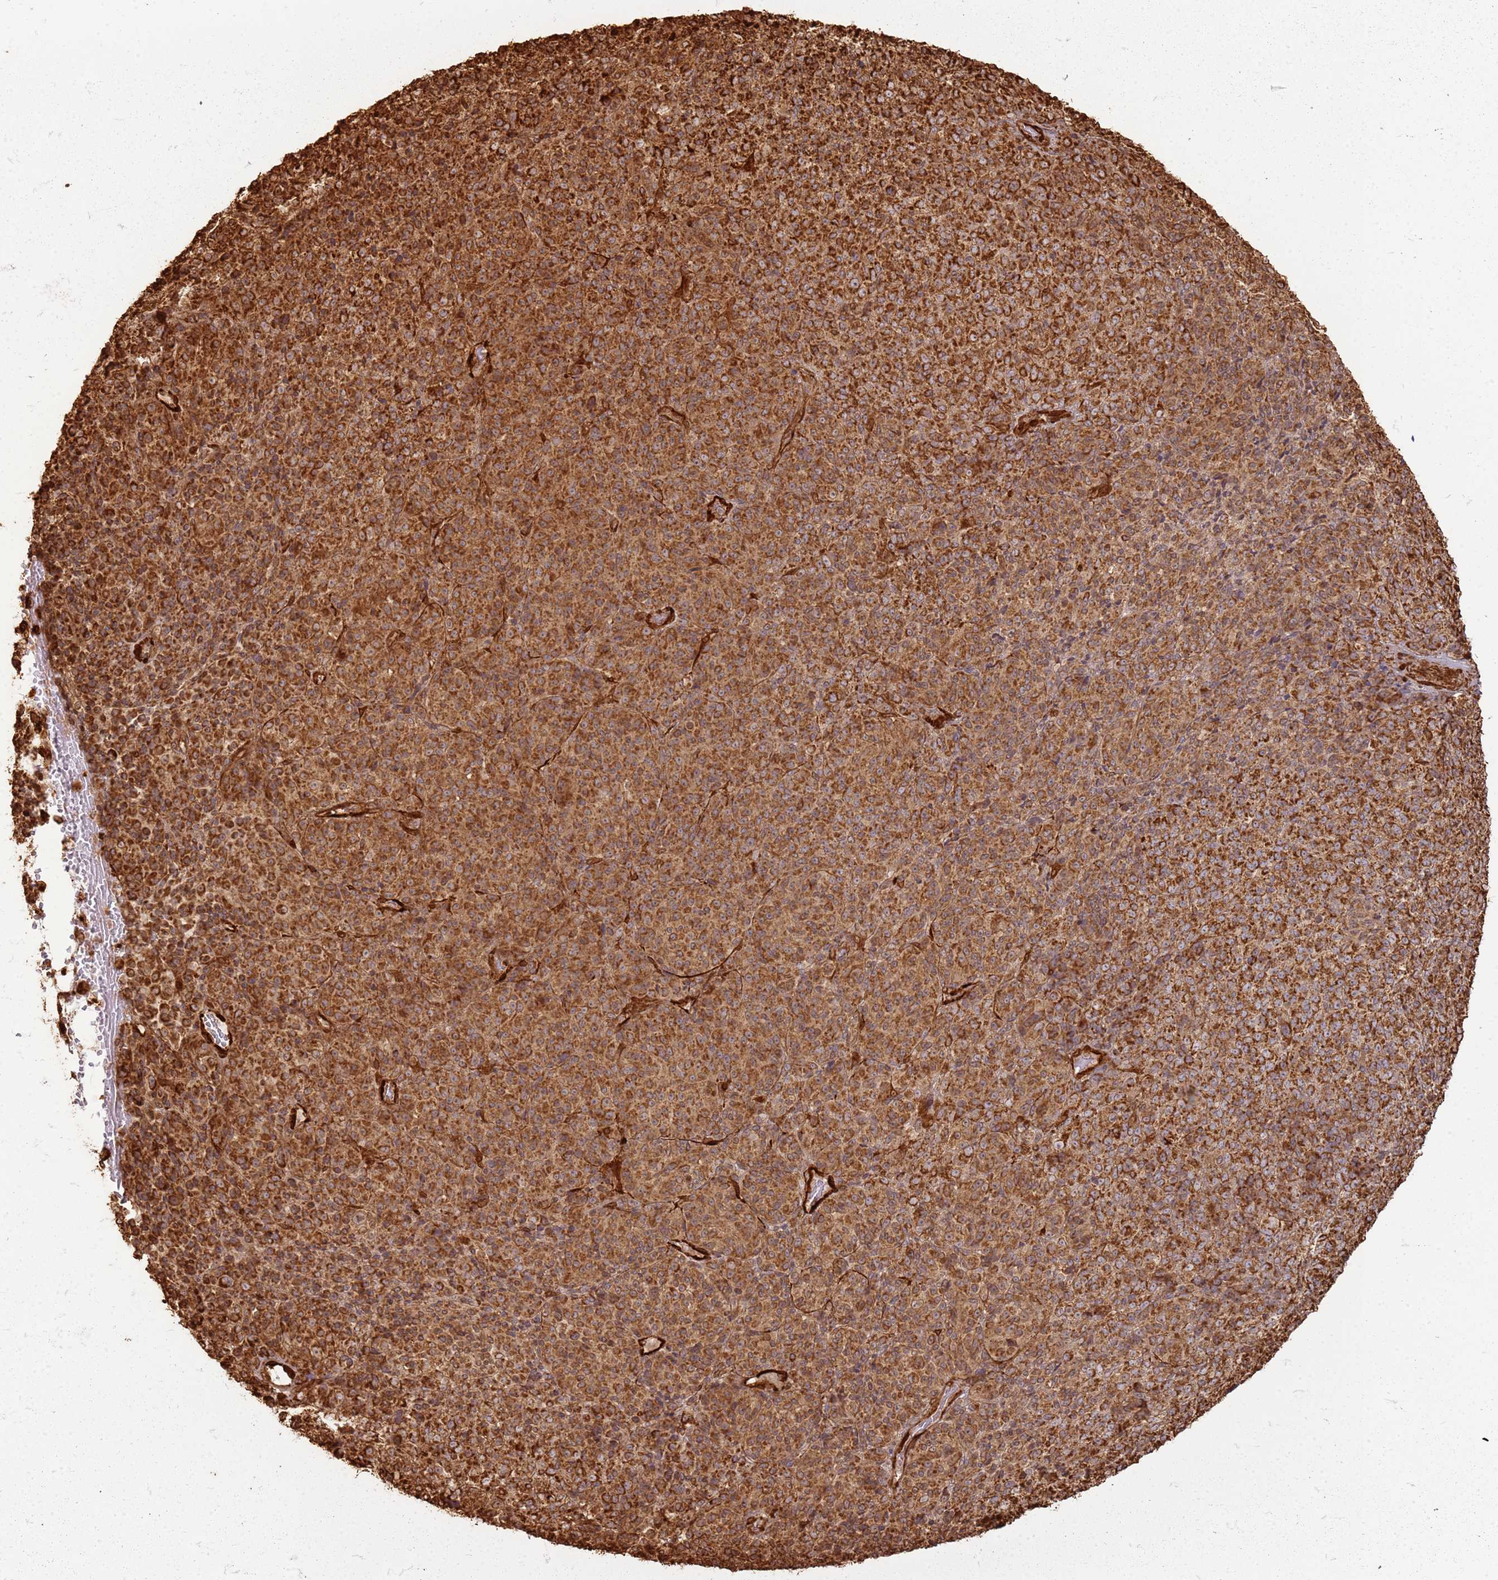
{"staining": {"intensity": "strong", "quantity": ">75%", "location": "cytoplasmic/membranous"}, "tissue": "melanoma", "cell_type": "Tumor cells", "image_type": "cancer", "snomed": [{"axis": "morphology", "description": "Malignant melanoma, Metastatic site"}, {"axis": "topography", "description": "Brain"}], "caption": "The immunohistochemical stain shows strong cytoplasmic/membranous expression in tumor cells of melanoma tissue. (brown staining indicates protein expression, while blue staining denotes nuclei).", "gene": "DDX59", "patient": {"sex": "female", "age": 56}}